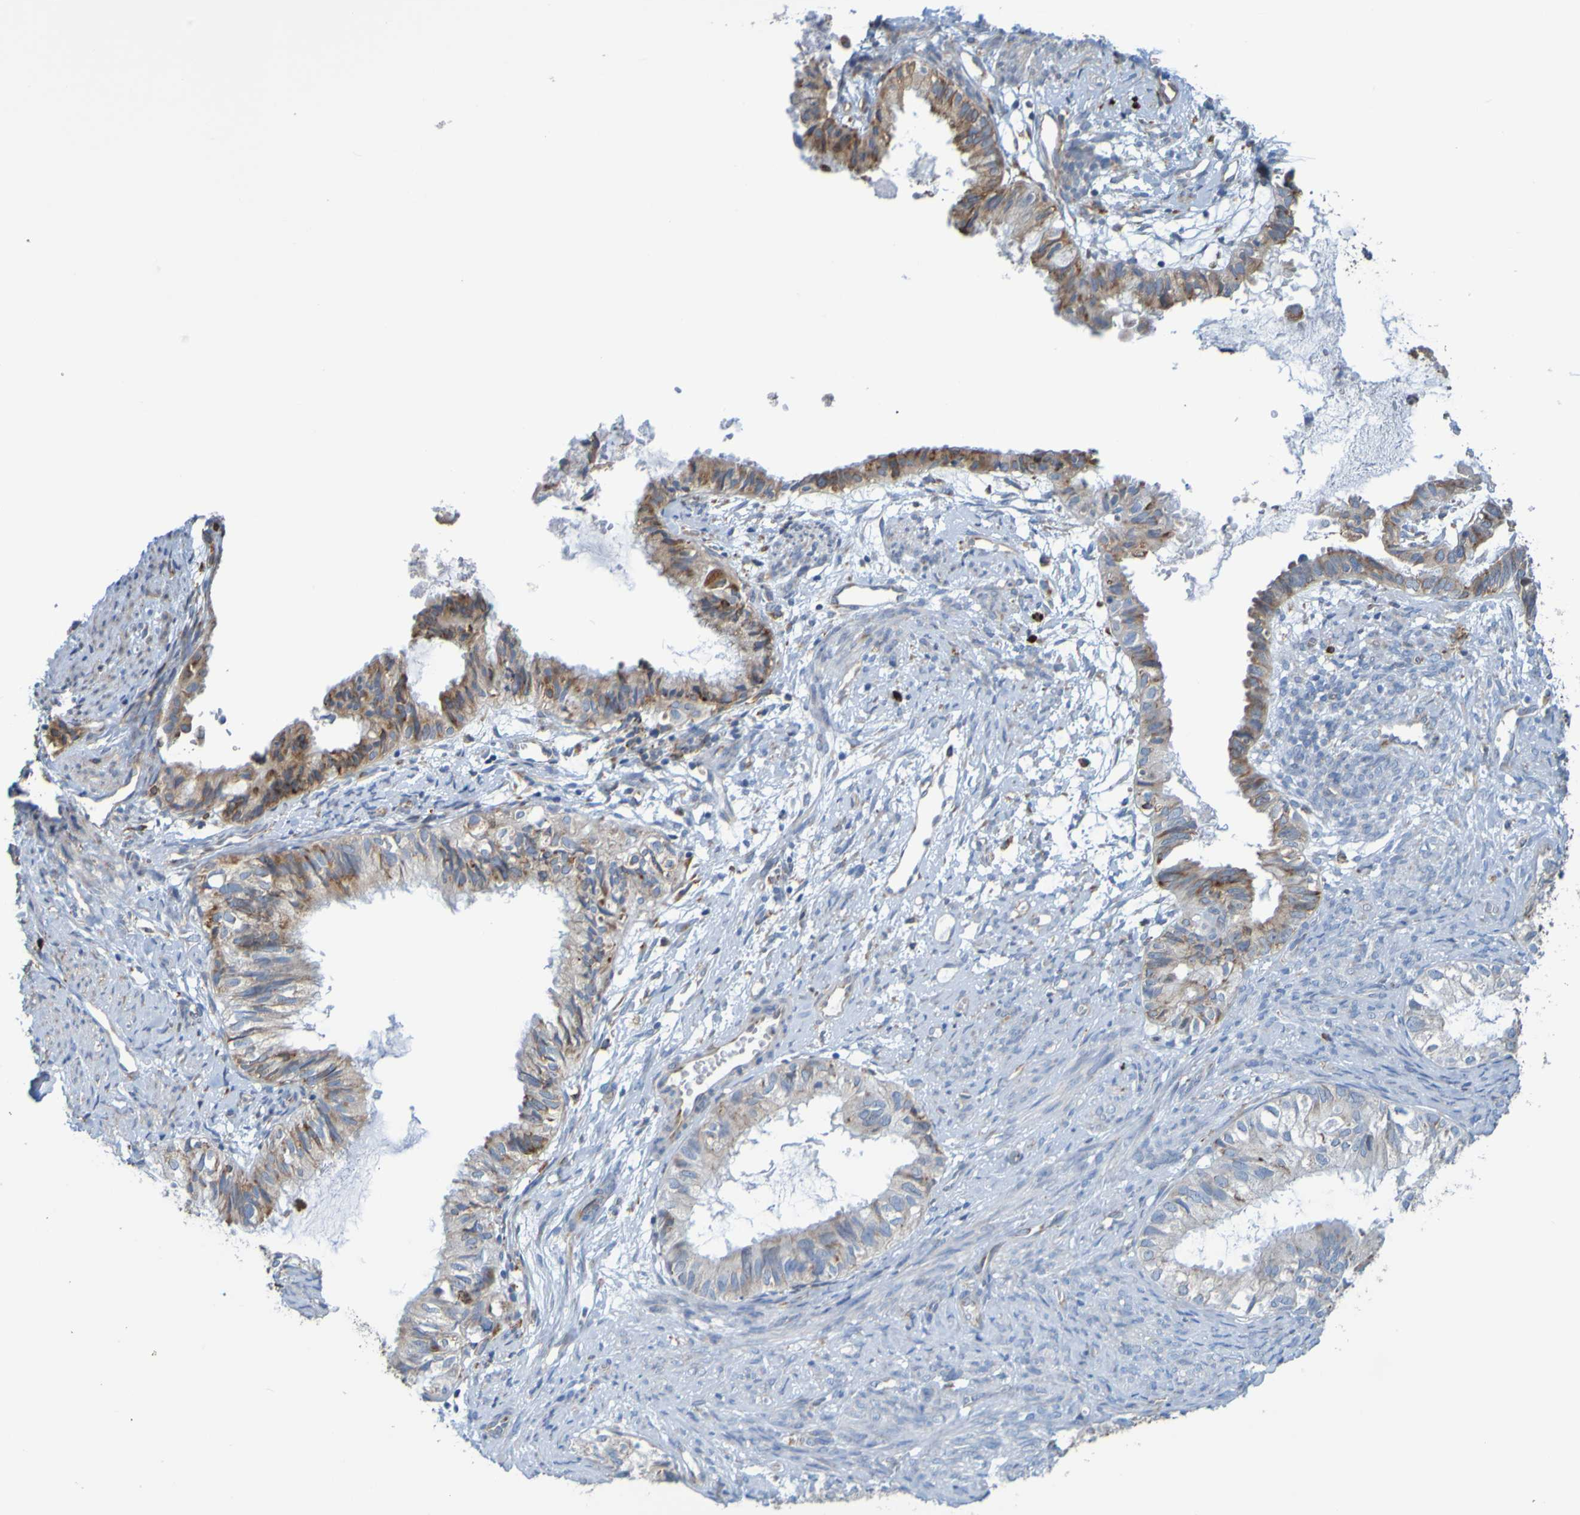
{"staining": {"intensity": "weak", "quantity": "25%-75%", "location": "cytoplasmic/membranous"}, "tissue": "cervical cancer", "cell_type": "Tumor cells", "image_type": "cancer", "snomed": [{"axis": "morphology", "description": "Normal tissue, NOS"}, {"axis": "morphology", "description": "Adenocarcinoma, NOS"}, {"axis": "topography", "description": "Cervix"}, {"axis": "topography", "description": "Endometrium"}], "caption": "DAB (3,3'-diaminobenzidine) immunohistochemical staining of cervical adenocarcinoma shows weak cytoplasmic/membranous protein staining in about 25%-75% of tumor cells.", "gene": "SSR1", "patient": {"sex": "female", "age": 86}}